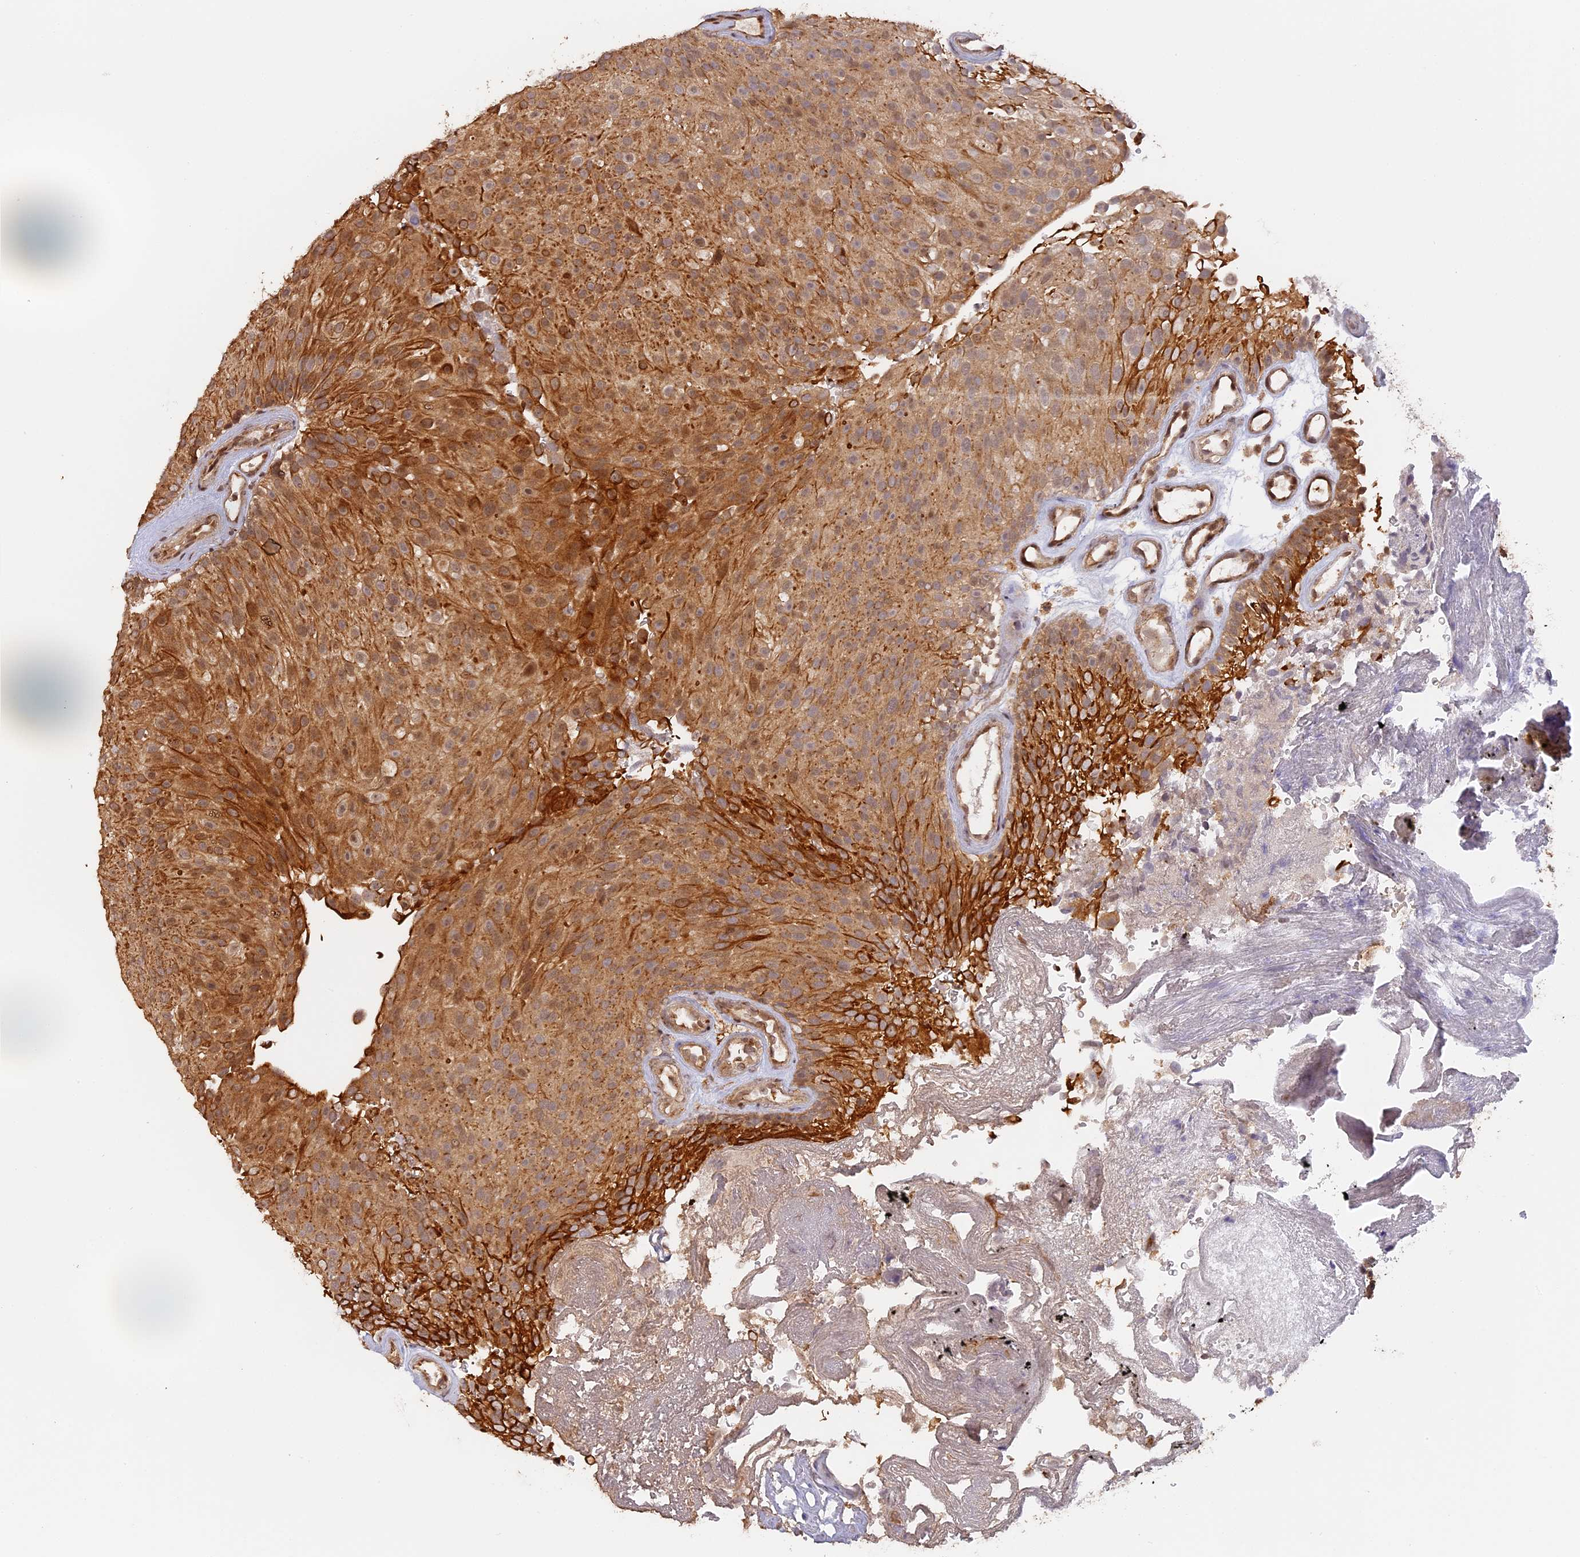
{"staining": {"intensity": "strong", "quantity": ">75%", "location": "cytoplasmic/membranous"}, "tissue": "urothelial cancer", "cell_type": "Tumor cells", "image_type": "cancer", "snomed": [{"axis": "morphology", "description": "Urothelial carcinoma, Low grade"}, {"axis": "topography", "description": "Urinary bladder"}], "caption": "Urothelial carcinoma (low-grade) stained with DAB immunohistochemistry (IHC) demonstrates high levels of strong cytoplasmic/membranous staining in approximately >75% of tumor cells.", "gene": "MYBL2", "patient": {"sex": "male", "age": 78}}